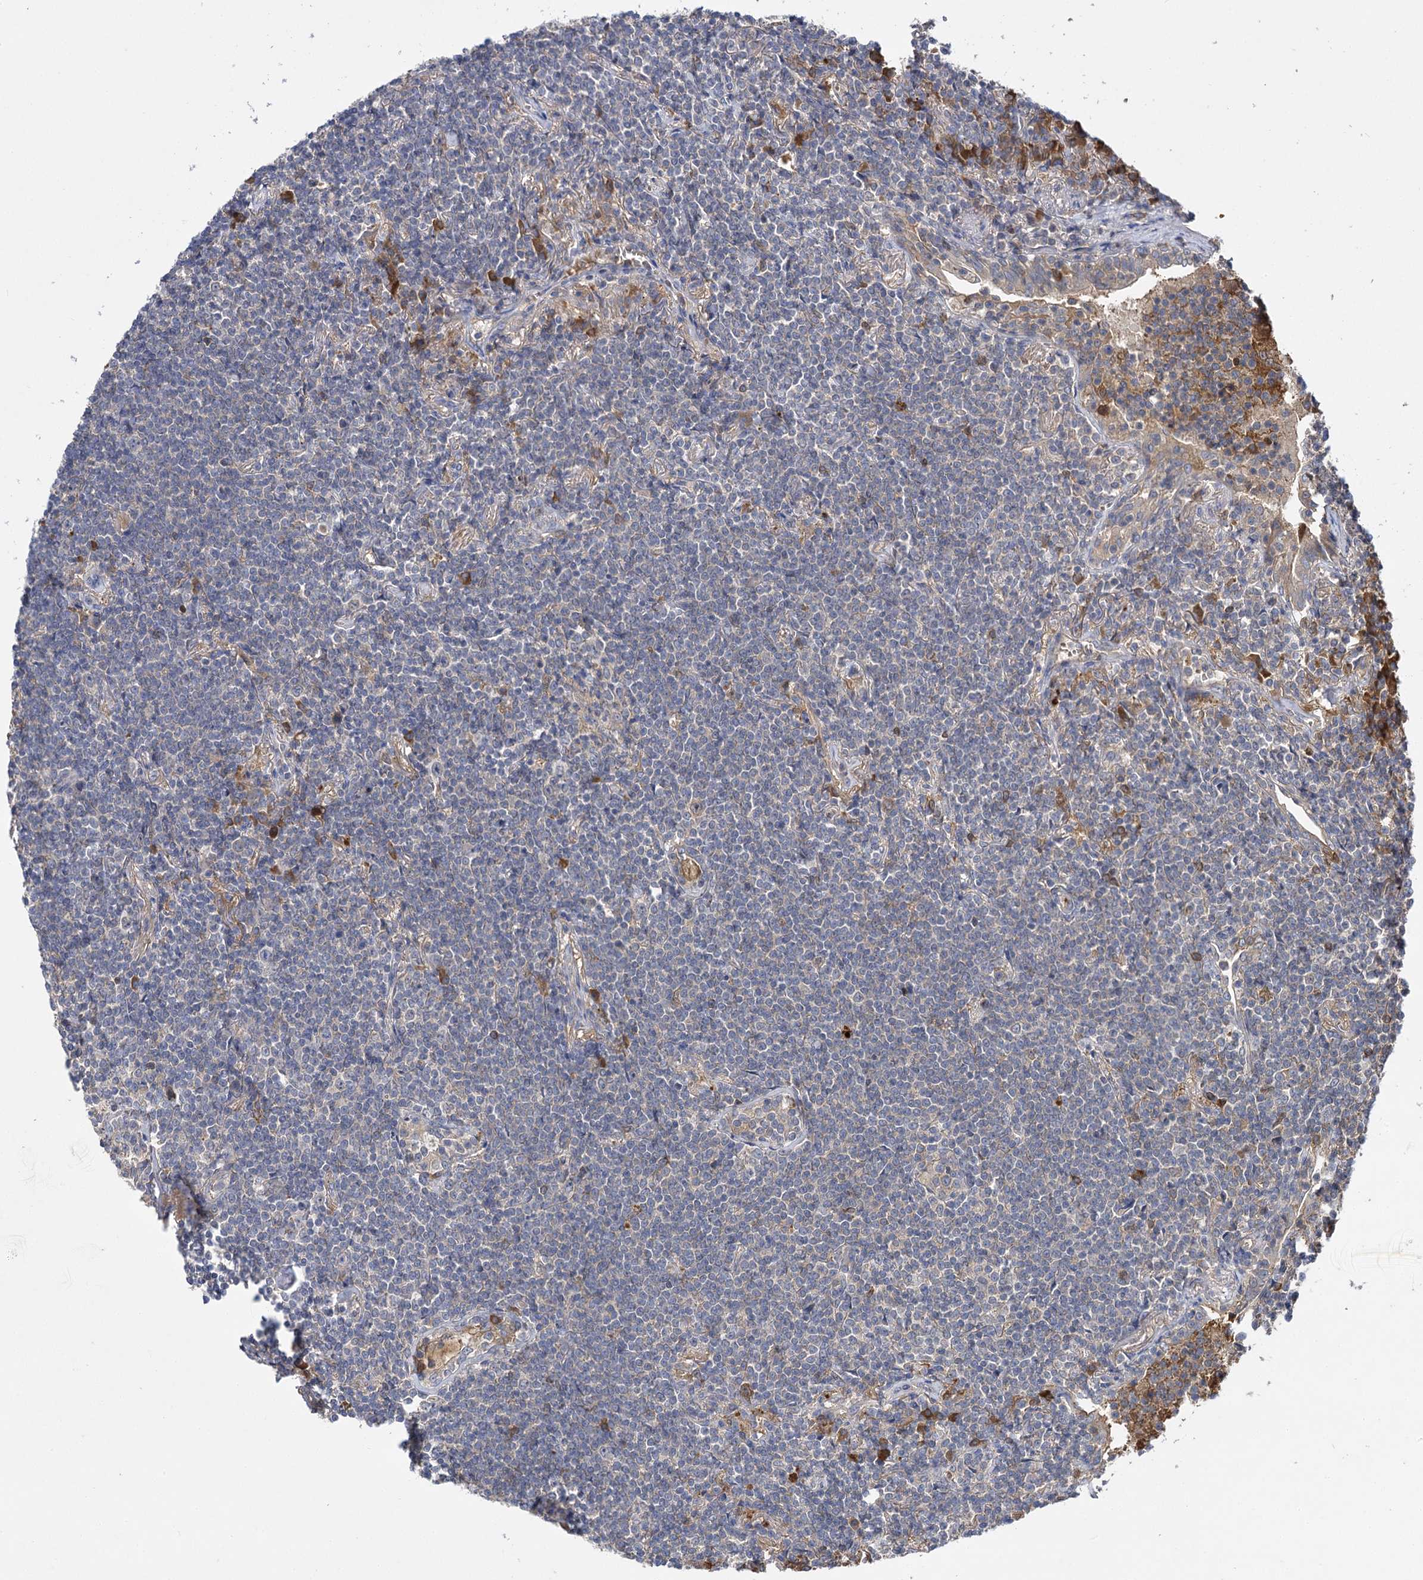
{"staining": {"intensity": "negative", "quantity": "none", "location": "none"}, "tissue": "lymphoma", "cell_type": "Tumor cells", "image_type": "cancer", "snomed": [{"axis": "morphology", "description": "Malignant lymphoma, non-Hodgkin's type, Low grade"}, {"axis": "topography", "description": "Lung"}], "caption": "This histopathology image is of low-grade malignant lymphoma, non-Hodgkin's type stained with immunohistochemistry to label a protein in brown with the nuclei are counter-stained blue. There is no positivity in tumor cells. (DAB (3,3'-diaminobenzidine) immunohistochemistry (IHC), high magnification).", "gene": "USP50", "patient": {"sex": "female", "age": 71}}